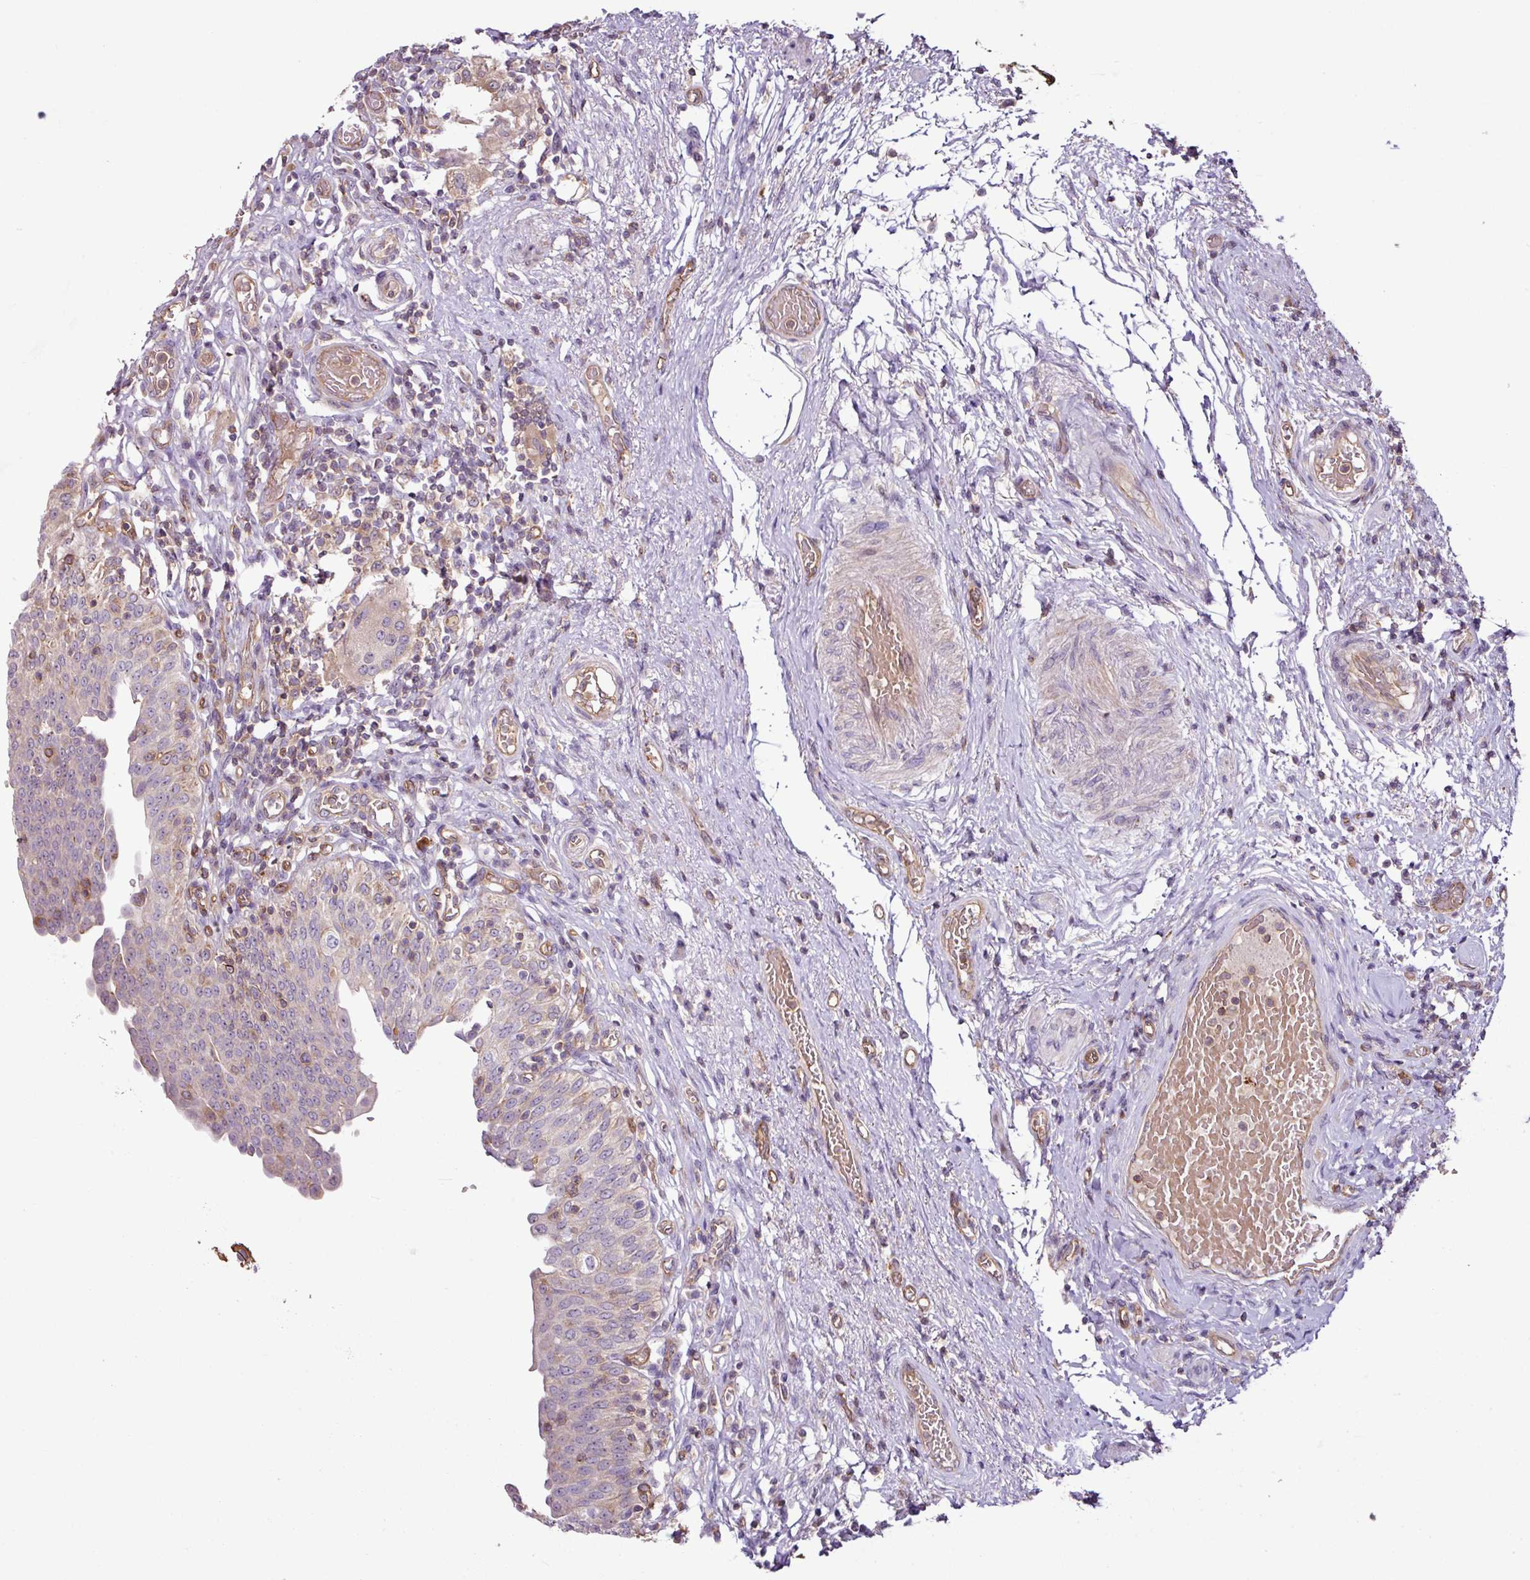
{"staining": {"intensity": "negative", "quantity": "none", "location": "none"}, "tissue": "urinary bladder", "cell_type": "Urothelial cells", "image_type": "normal", "snomed": [{"axis": "morphology", "description": "Normal tissue, NOS"}, {"axis": "topography", "description": "Urinary bladder"}], "caption": "The photomicrograph shows no significant expression in urothelial cells of urinary bladder.", "gene": "ZNF106", "patient": {"sex": "male", "age": 71}}